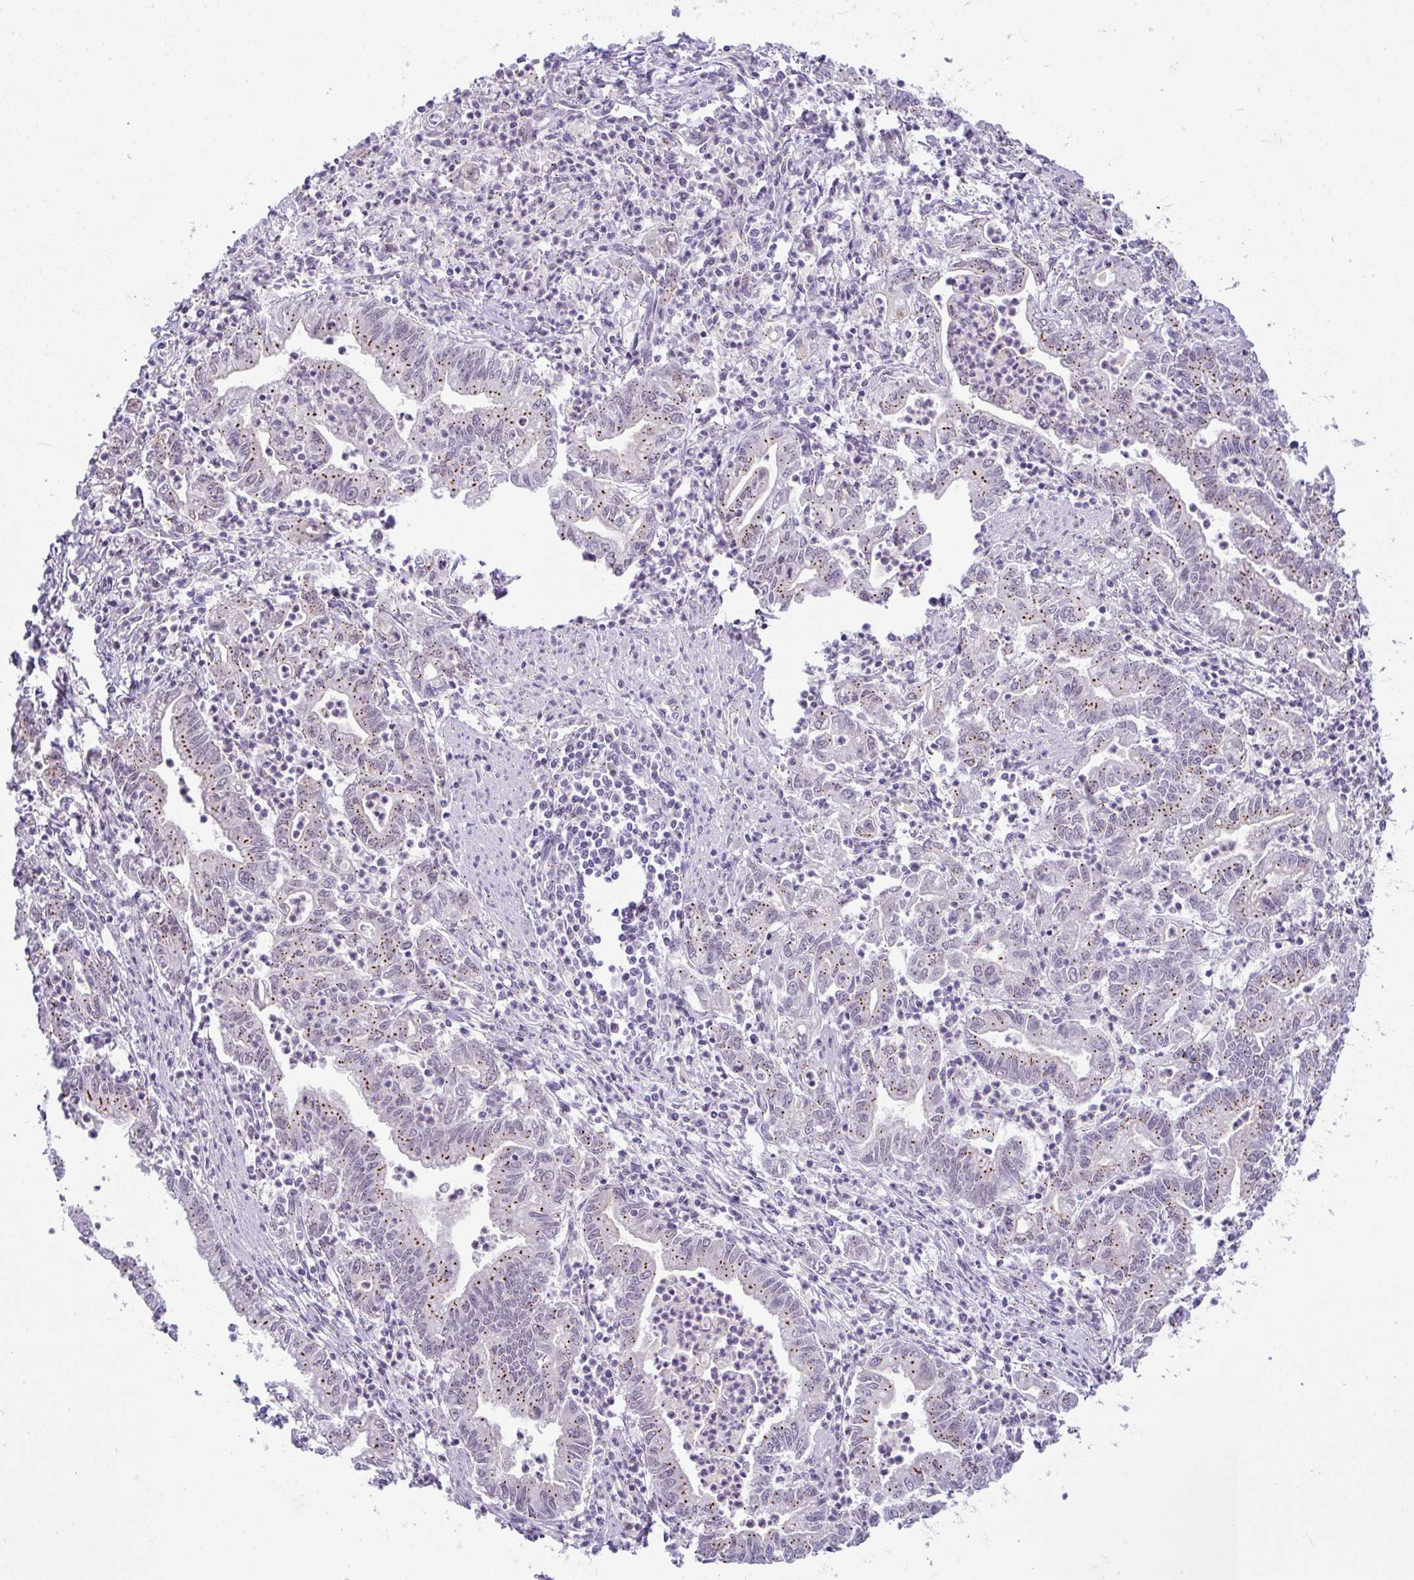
{"staining": {"intensity": "moderate", "quantity": ">75%", "location": "cytoplasmic/membranous"}, "tissue": "stomach cancer", "cell_type": "Tumor cells", "image_type": "cancer", "snomed": [{"axis": "morphology", "description": "Adenocarcinoma, NOS"}, {"axis": "topography", "description": "Stomach, upper"}], "caption": "High-power microscopy captured an immunohistochemistry (IHC) image of stomach cancer, revealing moderate cytoplasmic/membranous staining in approximately >75% of tumor cells.", "gene": "FAM177A1", "patient": {"sex": "female", "age": 79}}